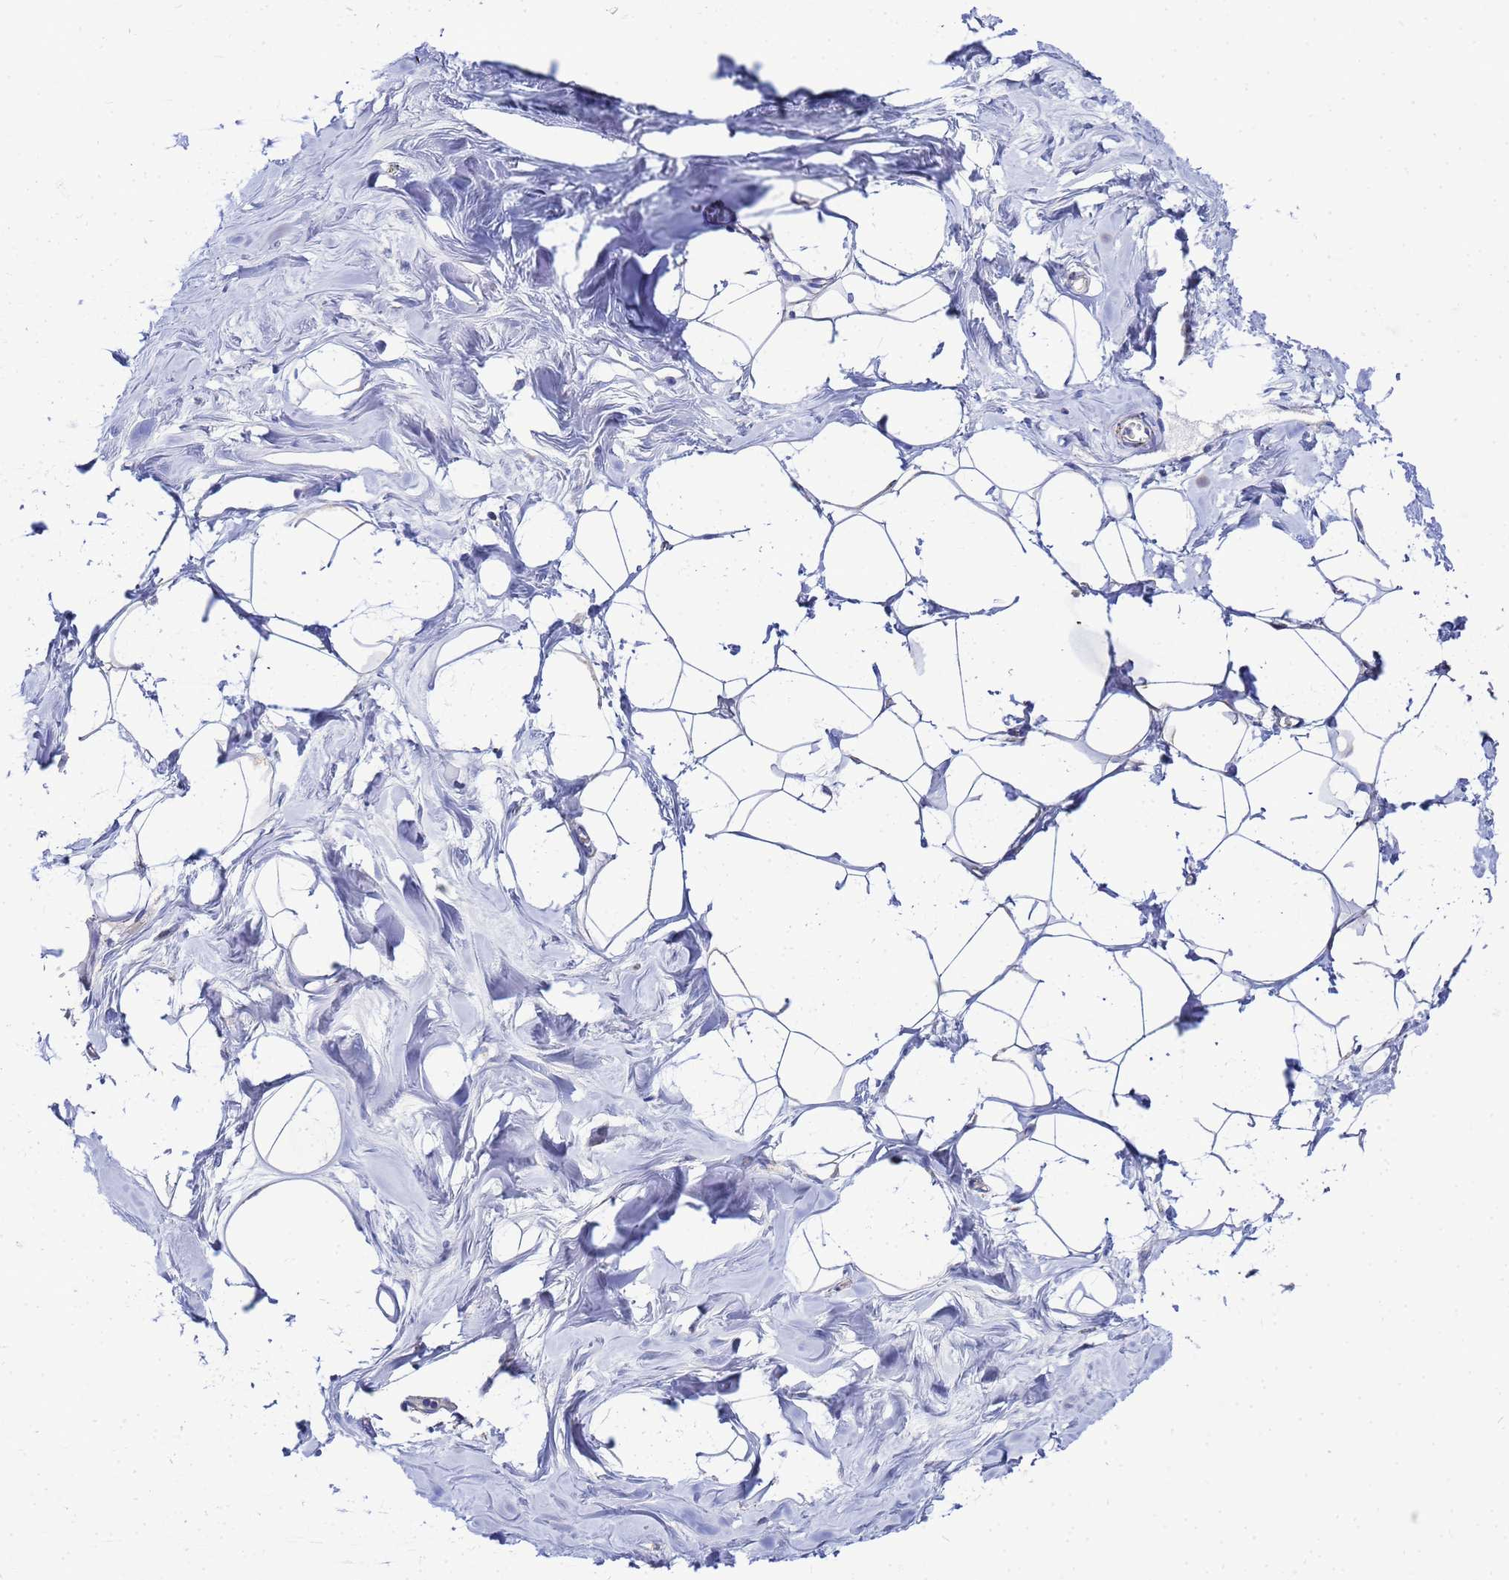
{"staining": {"intensity": "negative", "quantity": "none", "location": "none"}, "tissue": "breast", "cell_type": "Adipocytes", "image_type": "normal", "snomed": [{"axis": "morphology", "description": "Normal tissue, NOS"}, {"axis": "topography", "description": "Breast"}], "caption": "There is no significant expression in adipocytes of breast.", "gene": "FAHD2A", "patient": {"sex": "female", "age": 27}}